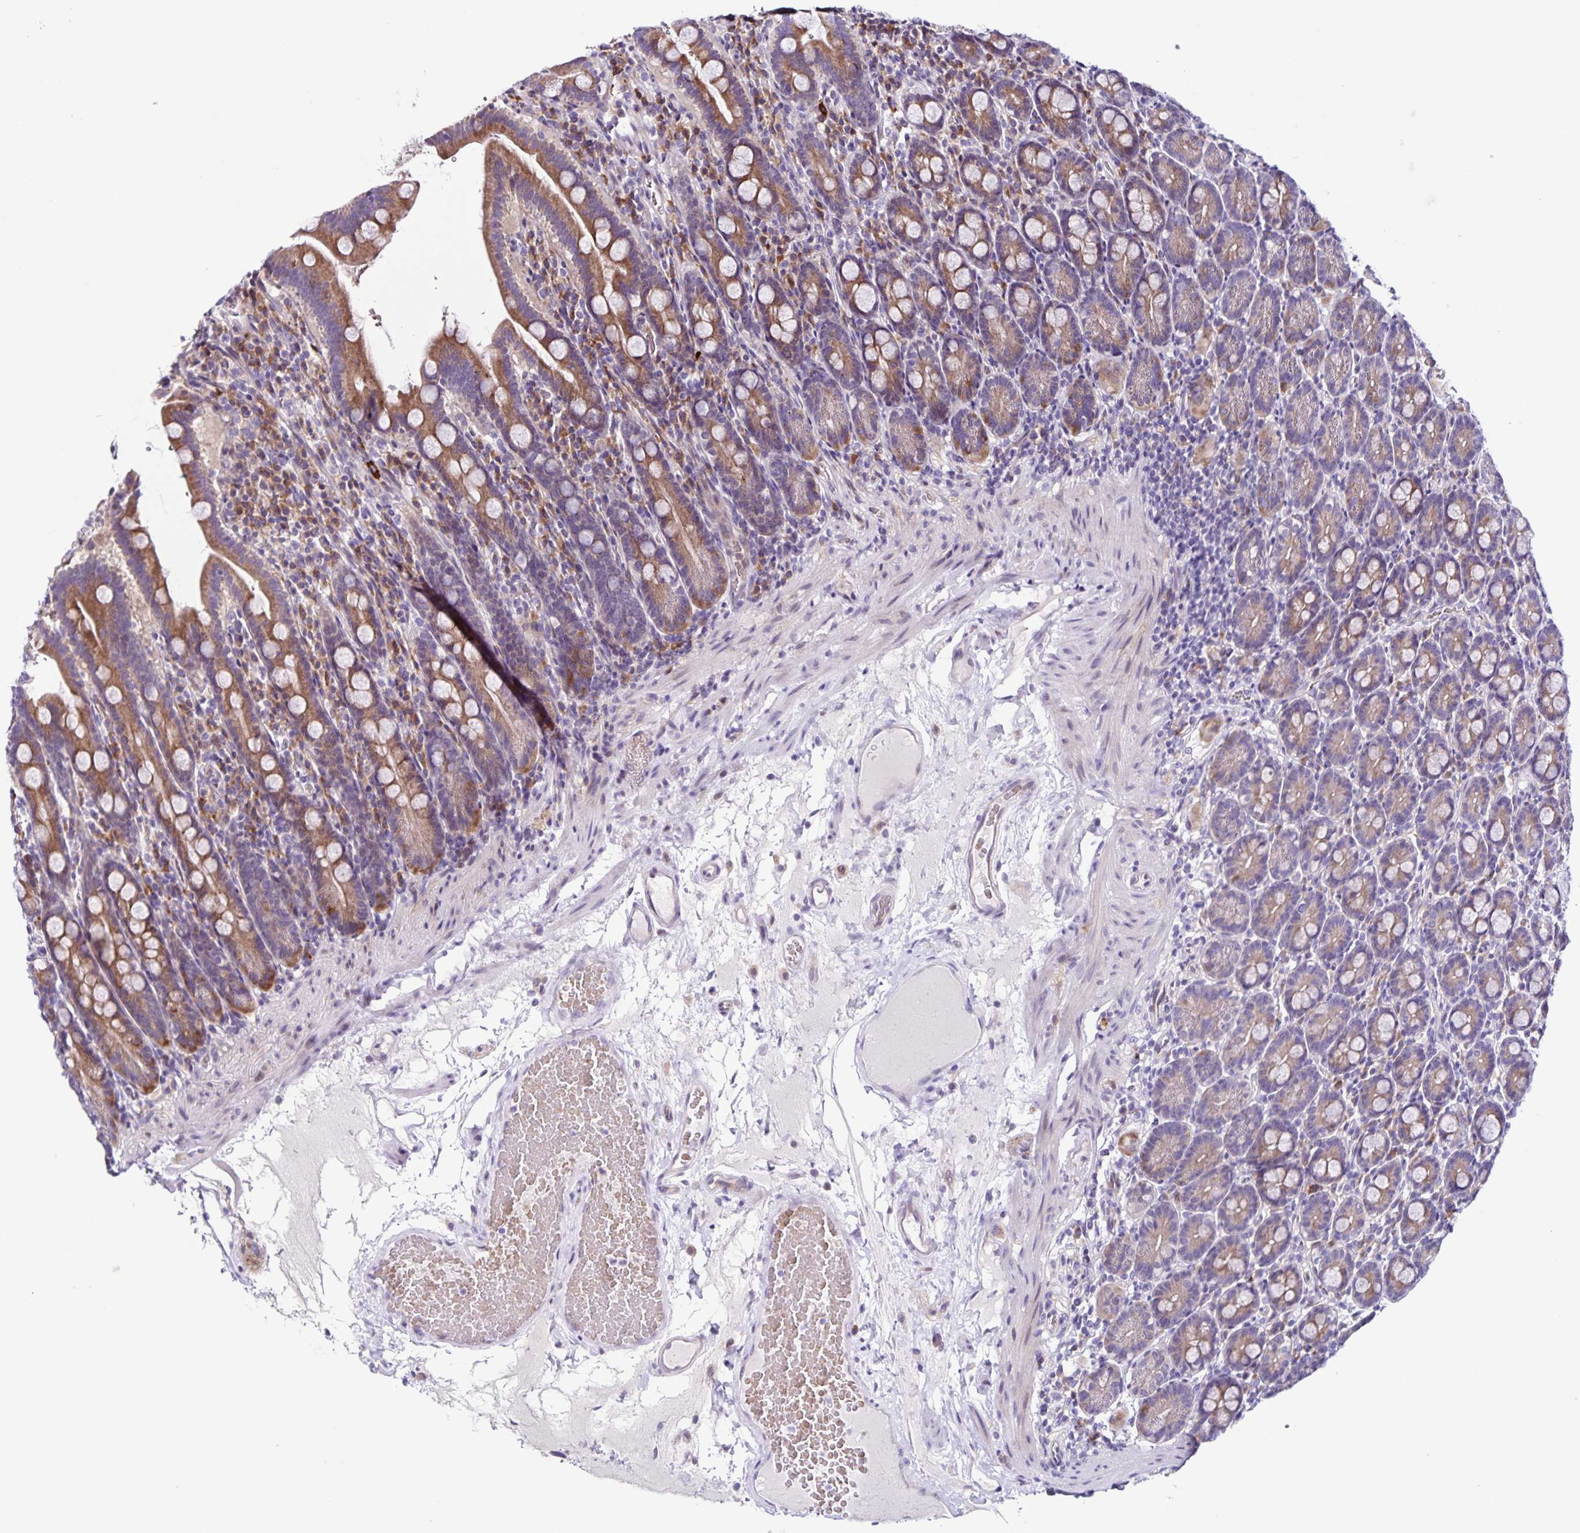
{"staining": {"intensity": "moderate", "quantity": "25%-75%", "location": "cytoplasmic/membranous"}, "tissue": "small intestine", "cell_type": "Glandular cells", "image_type": "normal", "snomed": [{"axis": "morphology", "description": "Normal tissue, NOS"}, {"axis": "topography", "description": "Small intestine"}], "caption": "The photomicrograph demonstrates immunohistochemical staining of unremarkable small intestine. There is moderate cytoplasmic/membranous staining is appreciated in about 25%-75% of glandular cells. (brown staining indicates protein expression, while blue staining denotes nuclei).", "gene": "RNFT2", "patient": {"sex": "male", "age": 26}}